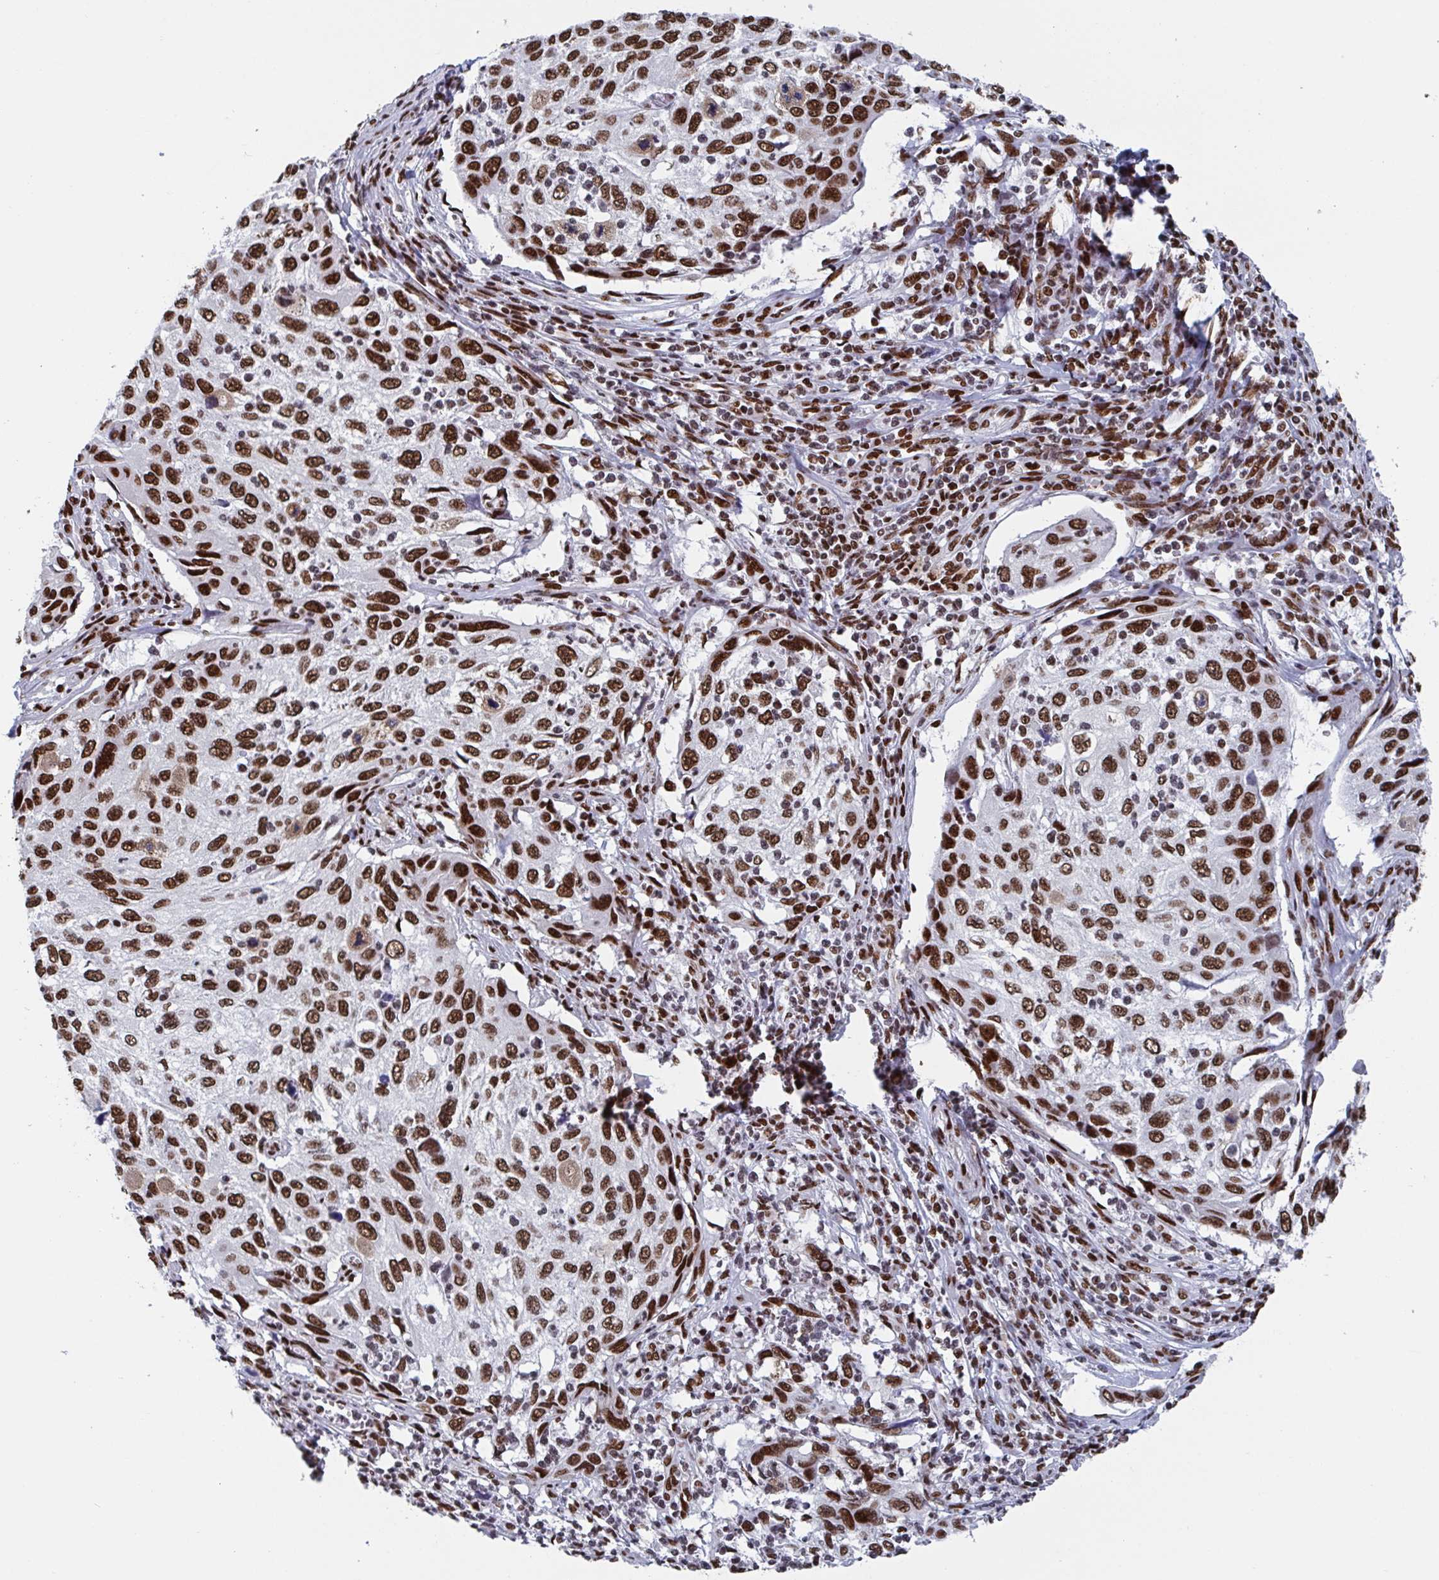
{"staining": {"intensity": "strong", "quantity": ">75%", "location": "nuclear"}, "tissue": "cervical cancer", "cell_type": "Tumor cells", "image_type": "cancer", "snomed": [{"axis": "morphology", "description": "Squamous cell carcinoma, NOS"}, {"axis": "topography", "description": "Cervix"}], "caption": "A high amount of strong nuclear positivity is identified in approximately >75% of tumor cells in cervical cancer tissue.", "gene": "ZNF607", "patient": {"sex": "female", "age": 70}}